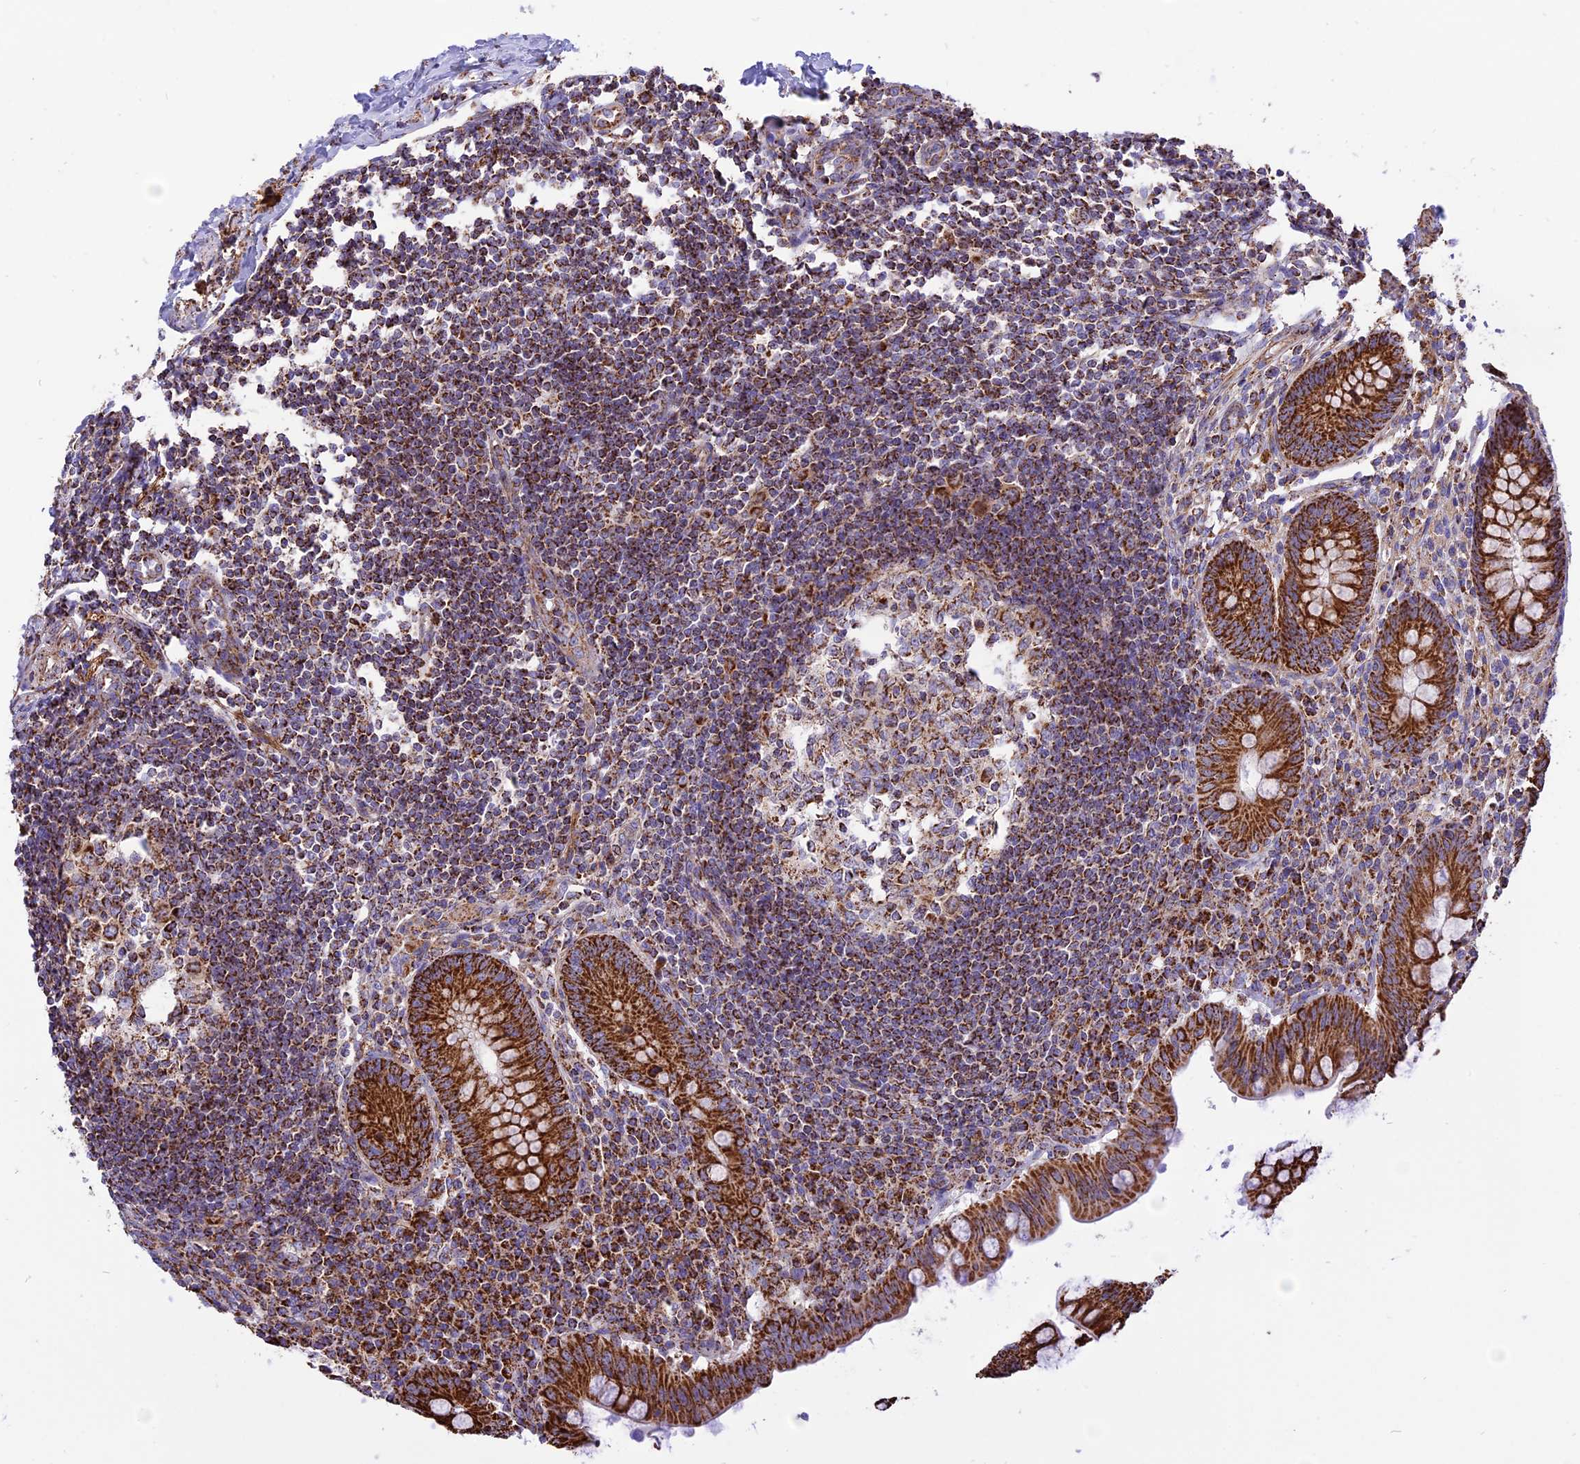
{"staining": {"intensity": "strong", "quantity": ">75%", "location": "cytoplasmic/membranous"}, "tissue": "appendix", "cell_type": "Glandular cells", "image_type": "normal", "snomed": [{"axis": "morphology", "description": "Normal tissue, NOS"}, {"axis": "topography", "description": "Appendix"}], "caption": "IHC staining of unremarkable appendix, which demonstrates high levels of strong cytoplasmic/membranous staining in approximately >75% of glandular cells indicating strong cytoplasmic/membranous protein staining. The staining was performed using DAB (3,3'-diaminobenzidine) (brown) for protein detection and nuclei were counterstained in hematoxylin (blue).", "gene": "TTC4", "patient": {"sex": "female", "age": 33}}